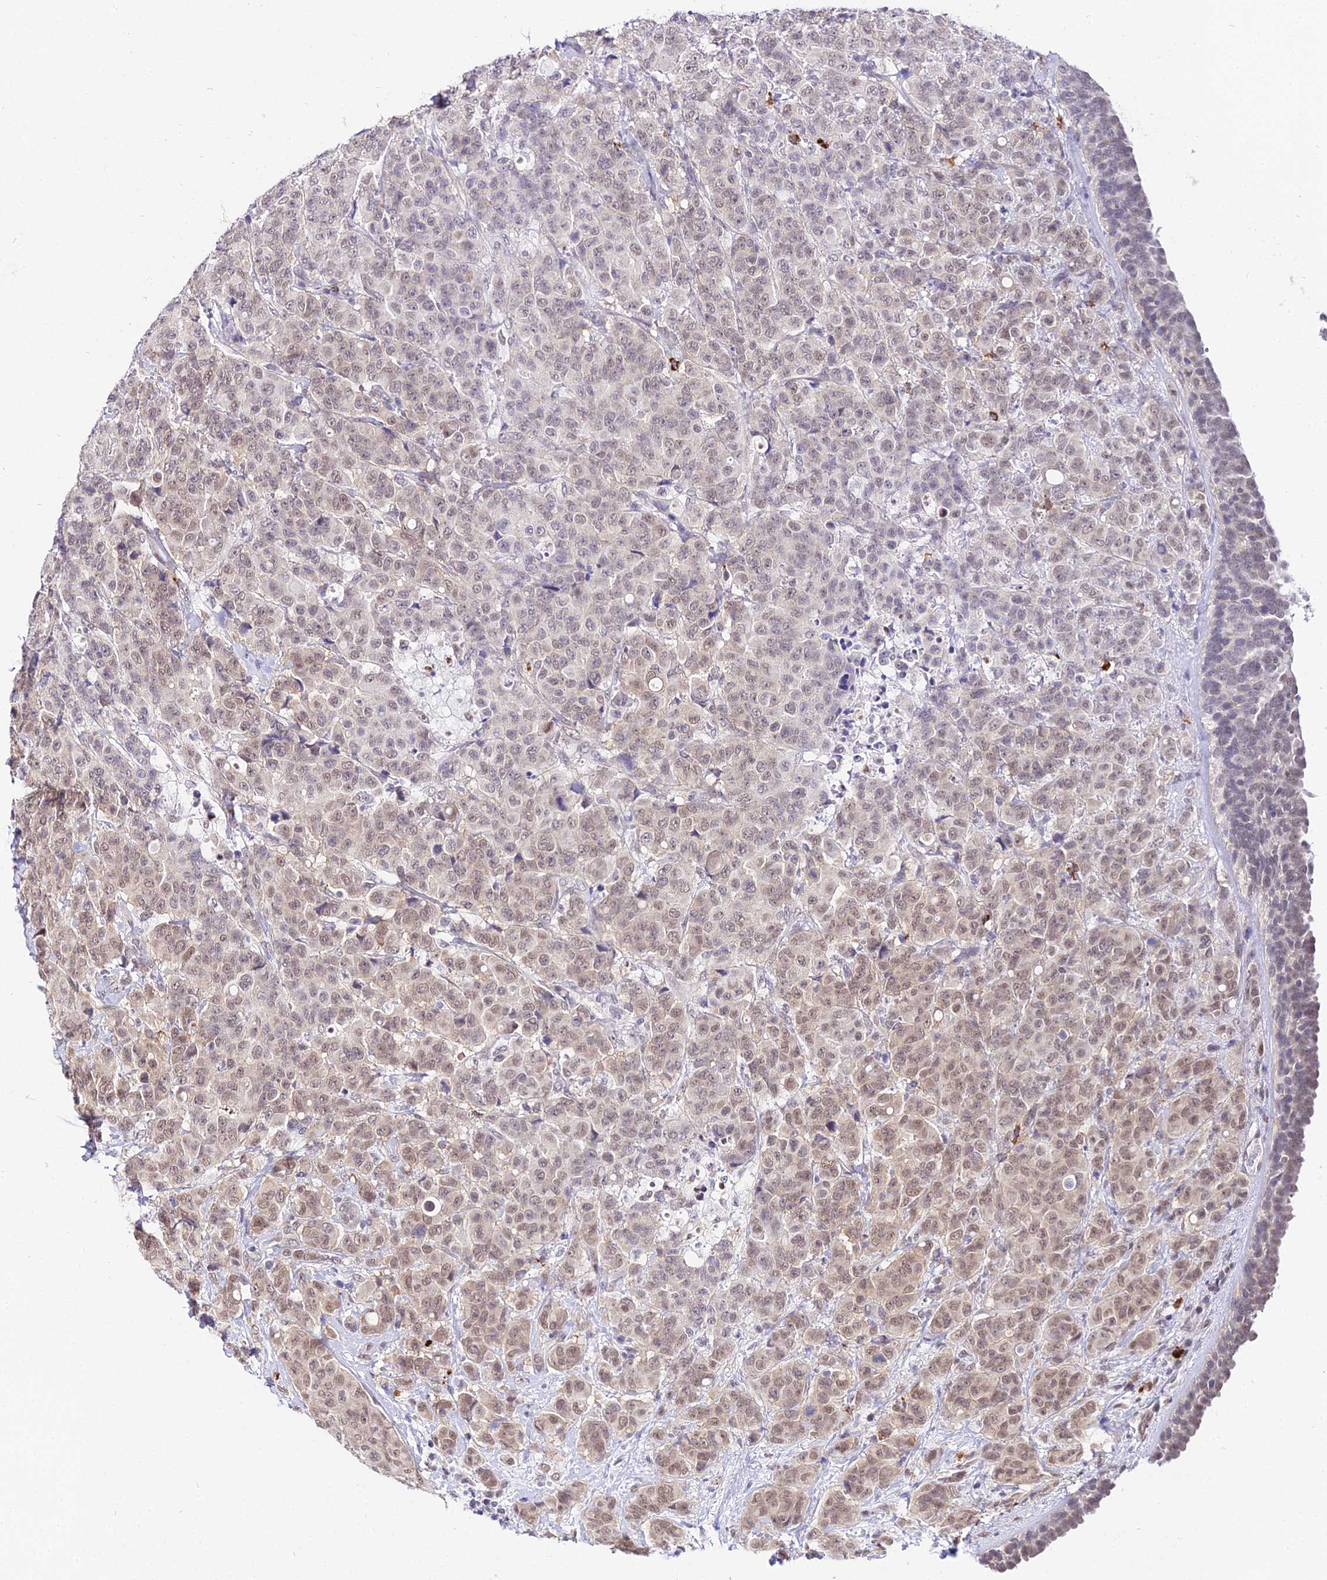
{"staining": {"intensity": "weak", "quantity": ">75%", "location": "nuclear"}, "tissue": "breast cancer", "cell_type": "Tumor cells", "image_type": "cancer", "snomed": [{"axis": "morphology", "description": "Duct carcinoma"}, {"axis": "topography", "description": "Breast"}], "caption": "IHC staining of breast cancer, which demonstrates low levels of weak nuclear expression in about >75% of tumor cells indicating weak nuclear protein expression. The staining was performed using DAB (brown) for protein detection and nuclei were counterstained in hematoxylin (blue).", "gene": "POLR2I", "patient": {"sex": "female", "age": 40}}